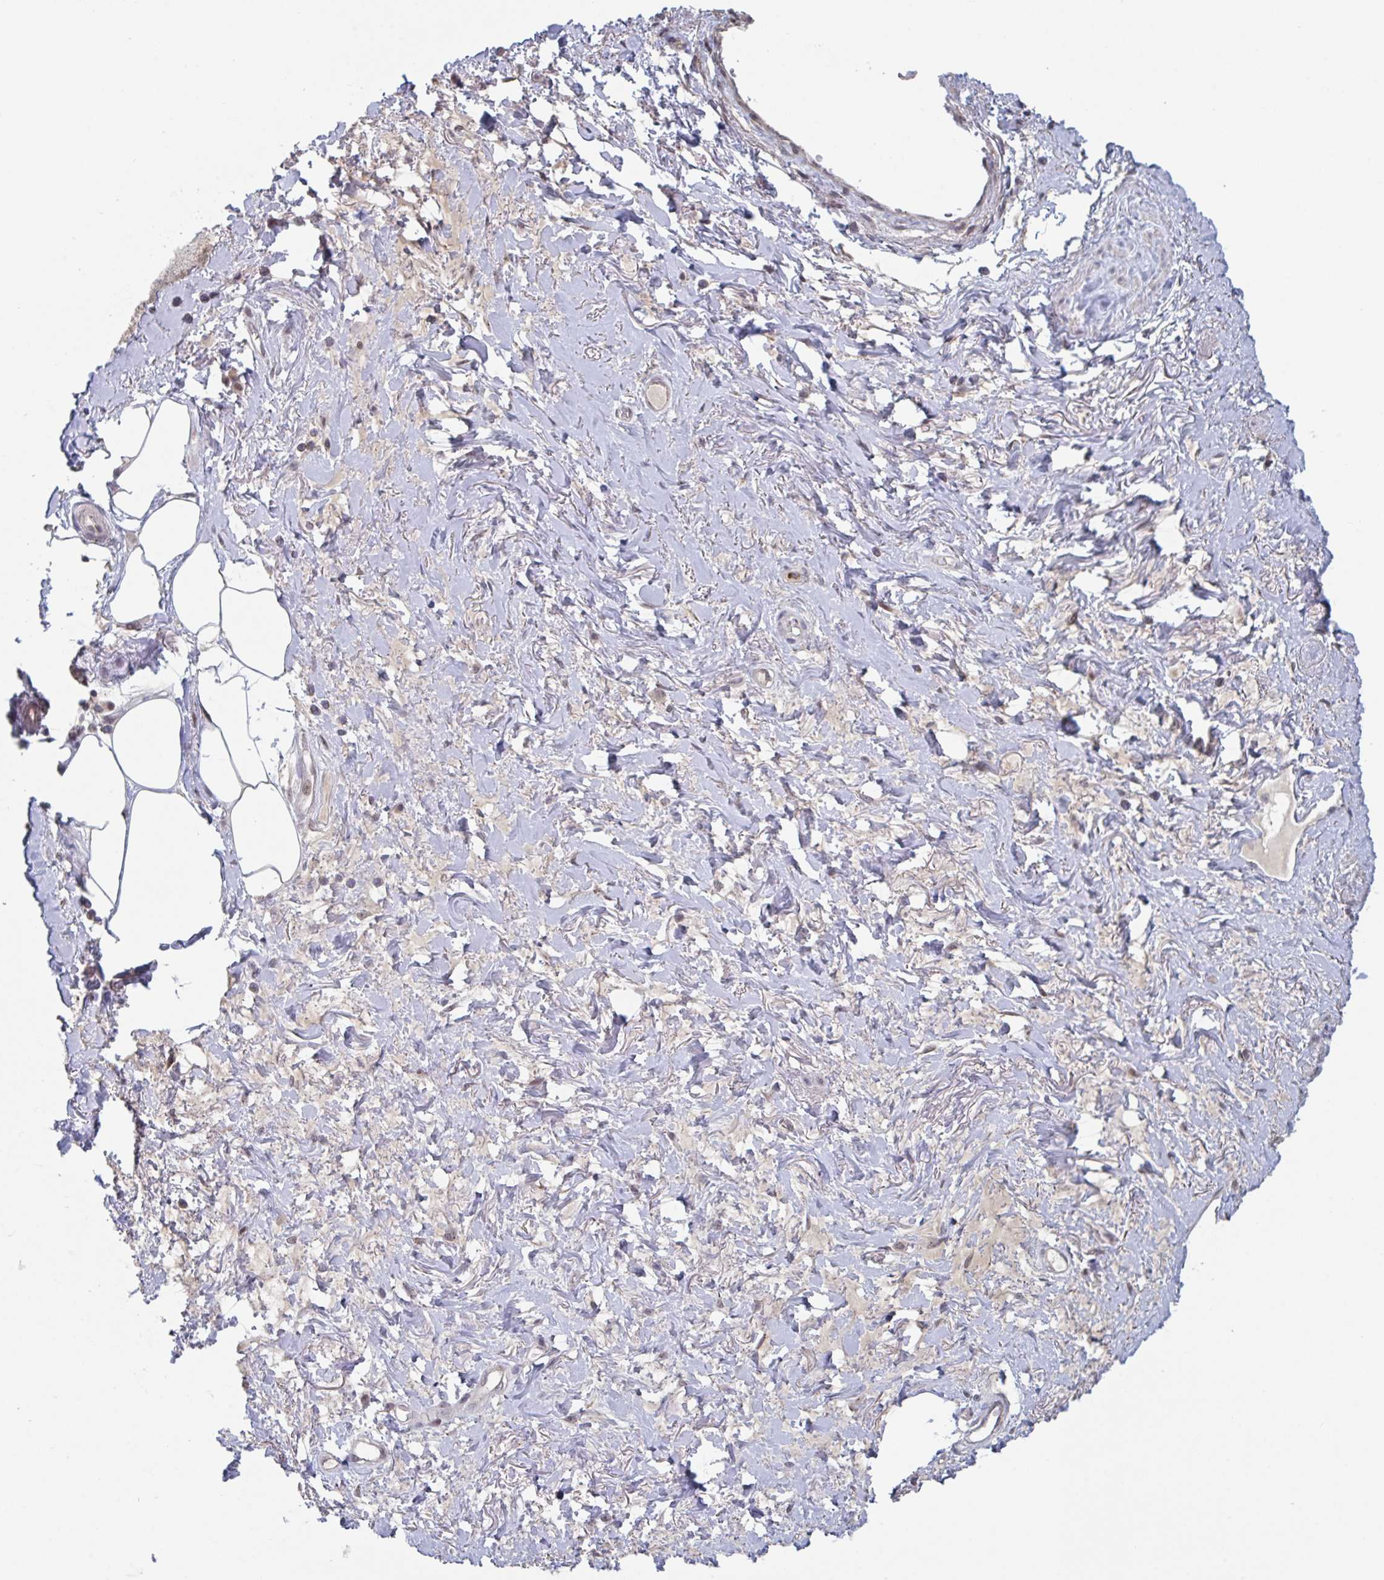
{"staining": {"intensity": "negative", "quantity": "none", "location": "none"}, "tissue": "adipose tissue", "cell_type": "Adipocytes", "image_type": "normal", "snomed": [{"axis": "morphology", "description": "Normal tissue, NOS"}, {"axis": "topography", "description": "Vagina"}, {"axis": "topography", "description": "Peripheral nerve tissue"}], "caption": "Immunohistochemistry (IHC) of normal human adipose tissue exhibits no expression in adipocytes. The staining was performed using DAB to visualize the protein expression in brown, while the nuclei were stained in blue with hematoxylin (Magnification: 20x).", "gene": "RNF212", "patient": {"sex": "female", "age": 71}}